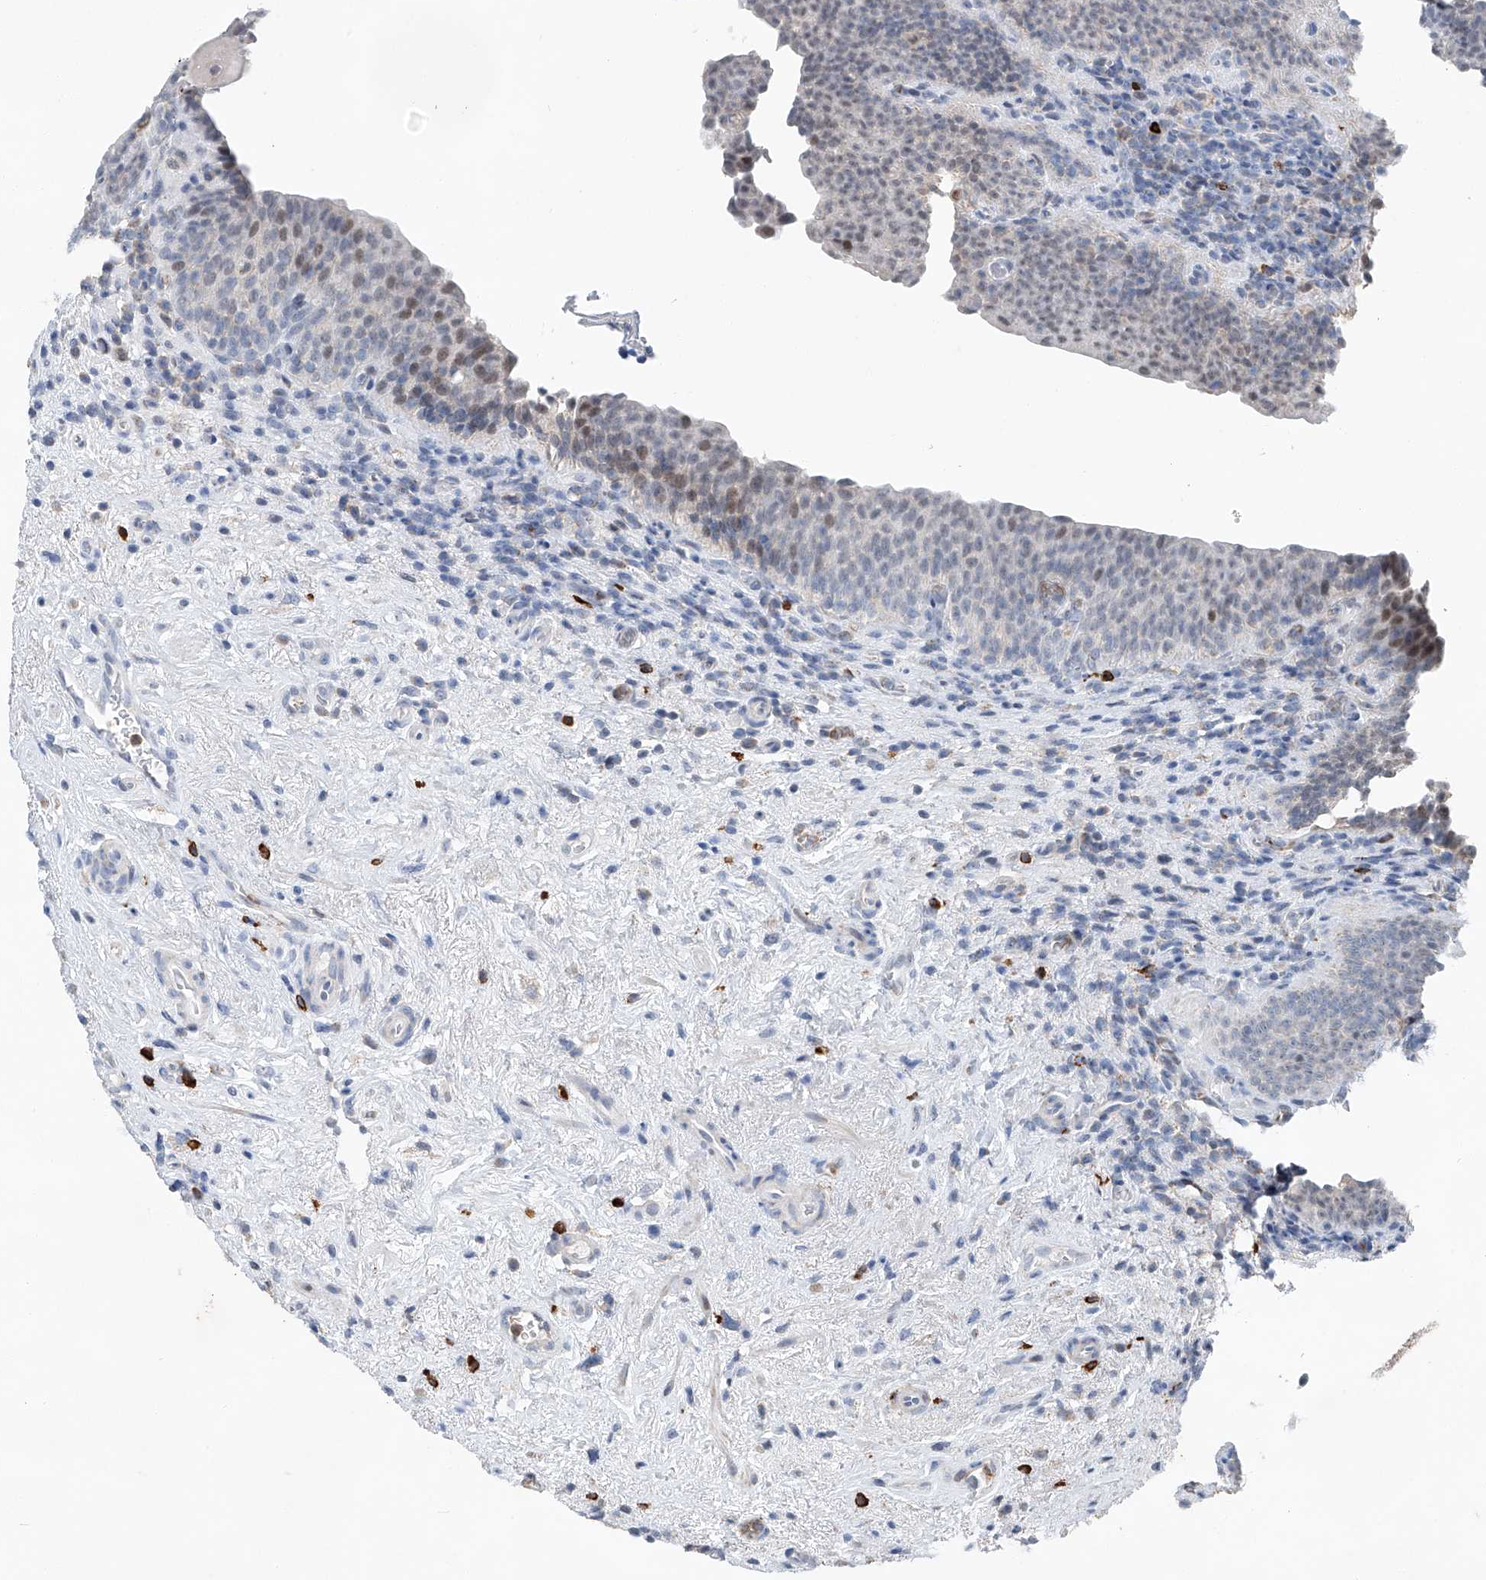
{"staining": {"intensity": "moderate", "quantity": "<25%", "location": "nuclear"}, "tissue": "urinary bladder", "cell_type": "Urothelial cells", "image_type": "normal", "snomed": [{"axis": "morphology", "description": "Normal tissue, NOS"}, {"axis": "topography", "description": "Urinary bladder"}], "caption": "Immunohistochemical staining of benign urinary bladder exhibits moderate nuclear protein positivity in about <25% of urothelial cells.", "gene": "KLF15", "patient": {"sex": "male", "age": 83}}